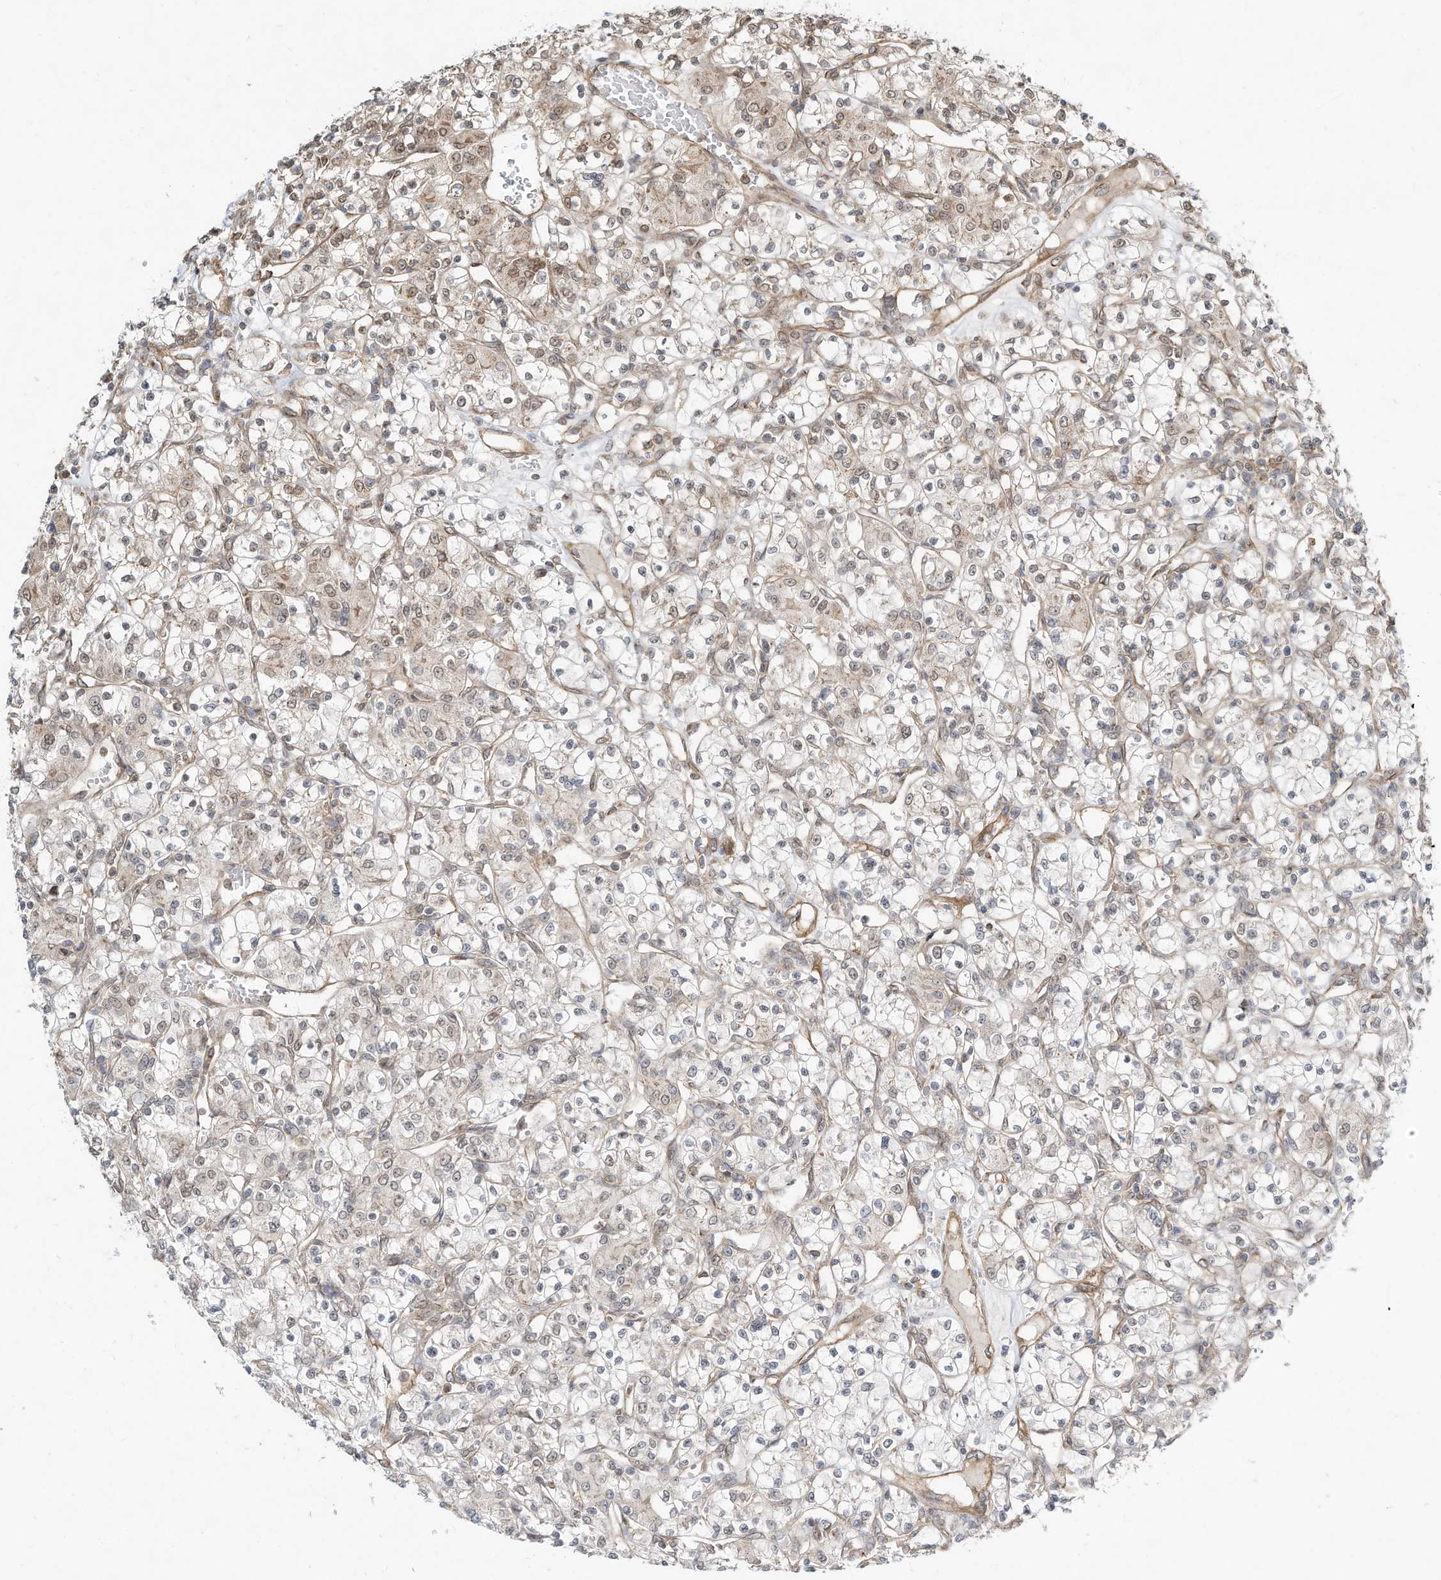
{"staining": {"intensity": "moderate", "quantity": "<25%", "location": "cytoplasmic/membranous,nuclear"}, "tissue": "renal cancer", "cell_type": "Tumor cells", "image_type": "cancer", "snomed": [{"axis": "morphology", "description": "Adenocarcinoma, NOS"}, {"axis": "topography", "description": "Kidney"}], "caption": "Tumor cells demonstrate low levels of moderate cytoplasmic/membranous and nuclear positivity in about <25% of cells in human adenocarcinoma (renal).", "gene": "CUX1", "patient": {"sex": "female", "age": 59}}